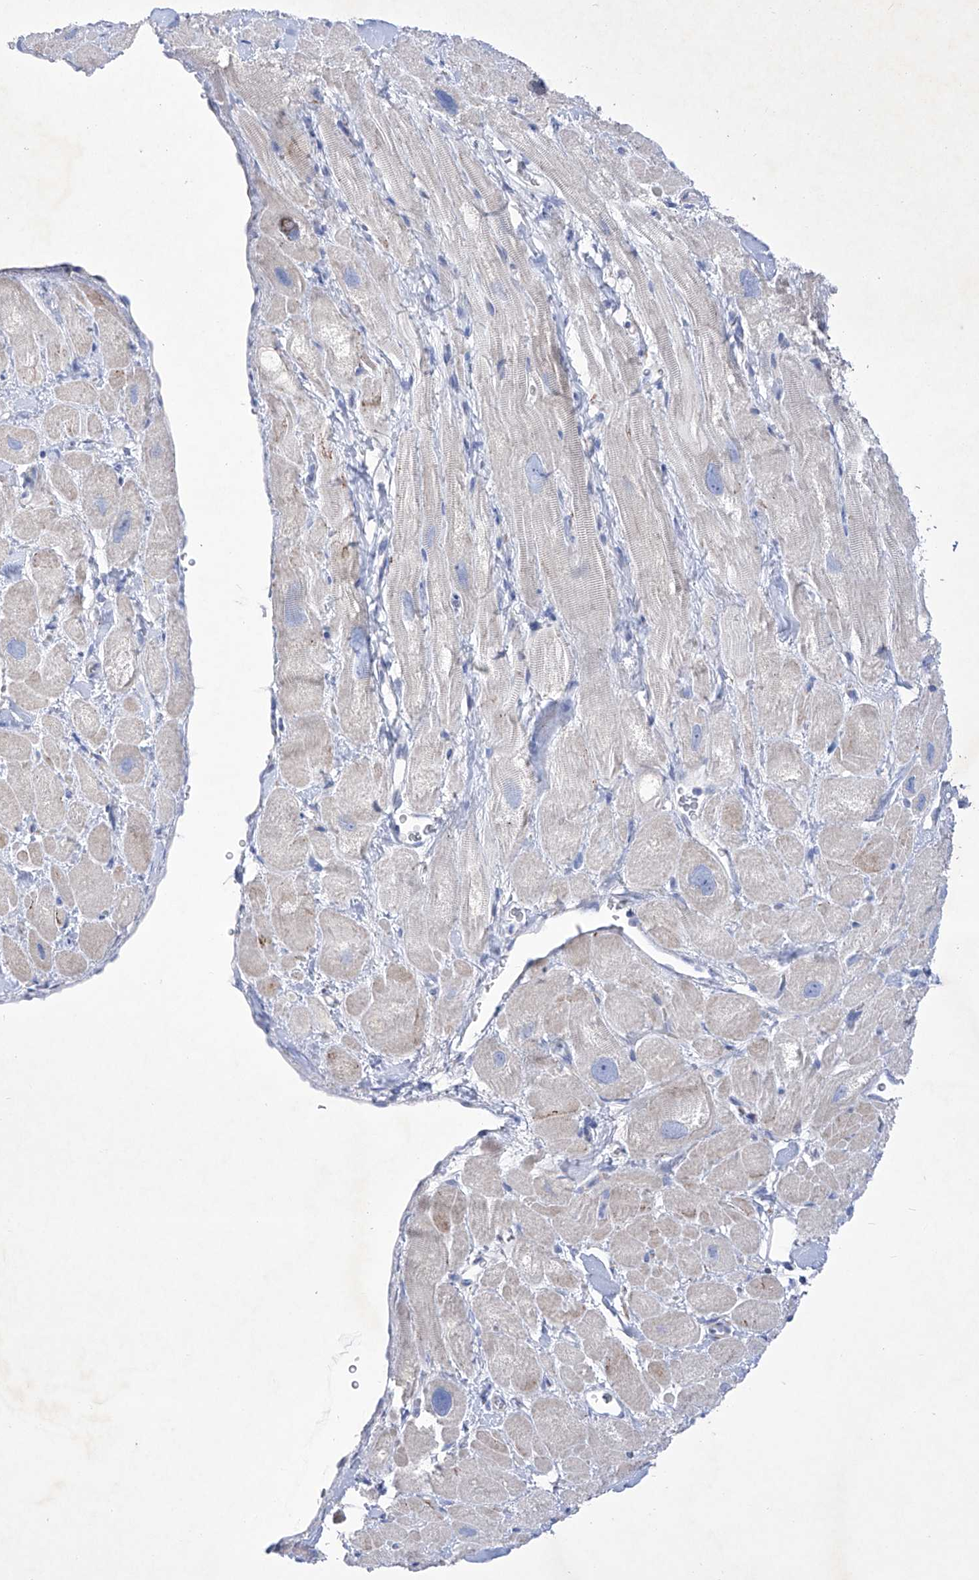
{"staining": {"intensity": "negative", "quantity": "none", "location": "none"}, "tissue": "heart muscle", "cell_type": "Cardiomyocytes", "image_type": "normal", "snomed": [{"axis": "morphology", "description": "Normal tissue, NOS"}, {"axis": "topography", "description": "Heart"}], "caption": "An immunohistochemistry micrograph of normal heart muscle is shown. There is no staining in cardiomyocytes of heart muscle. (Brightfield microscopy of DAB IHC at high magnification).", "gene": "C1orf87", "patient": {"sex": "male", "age": 49}}